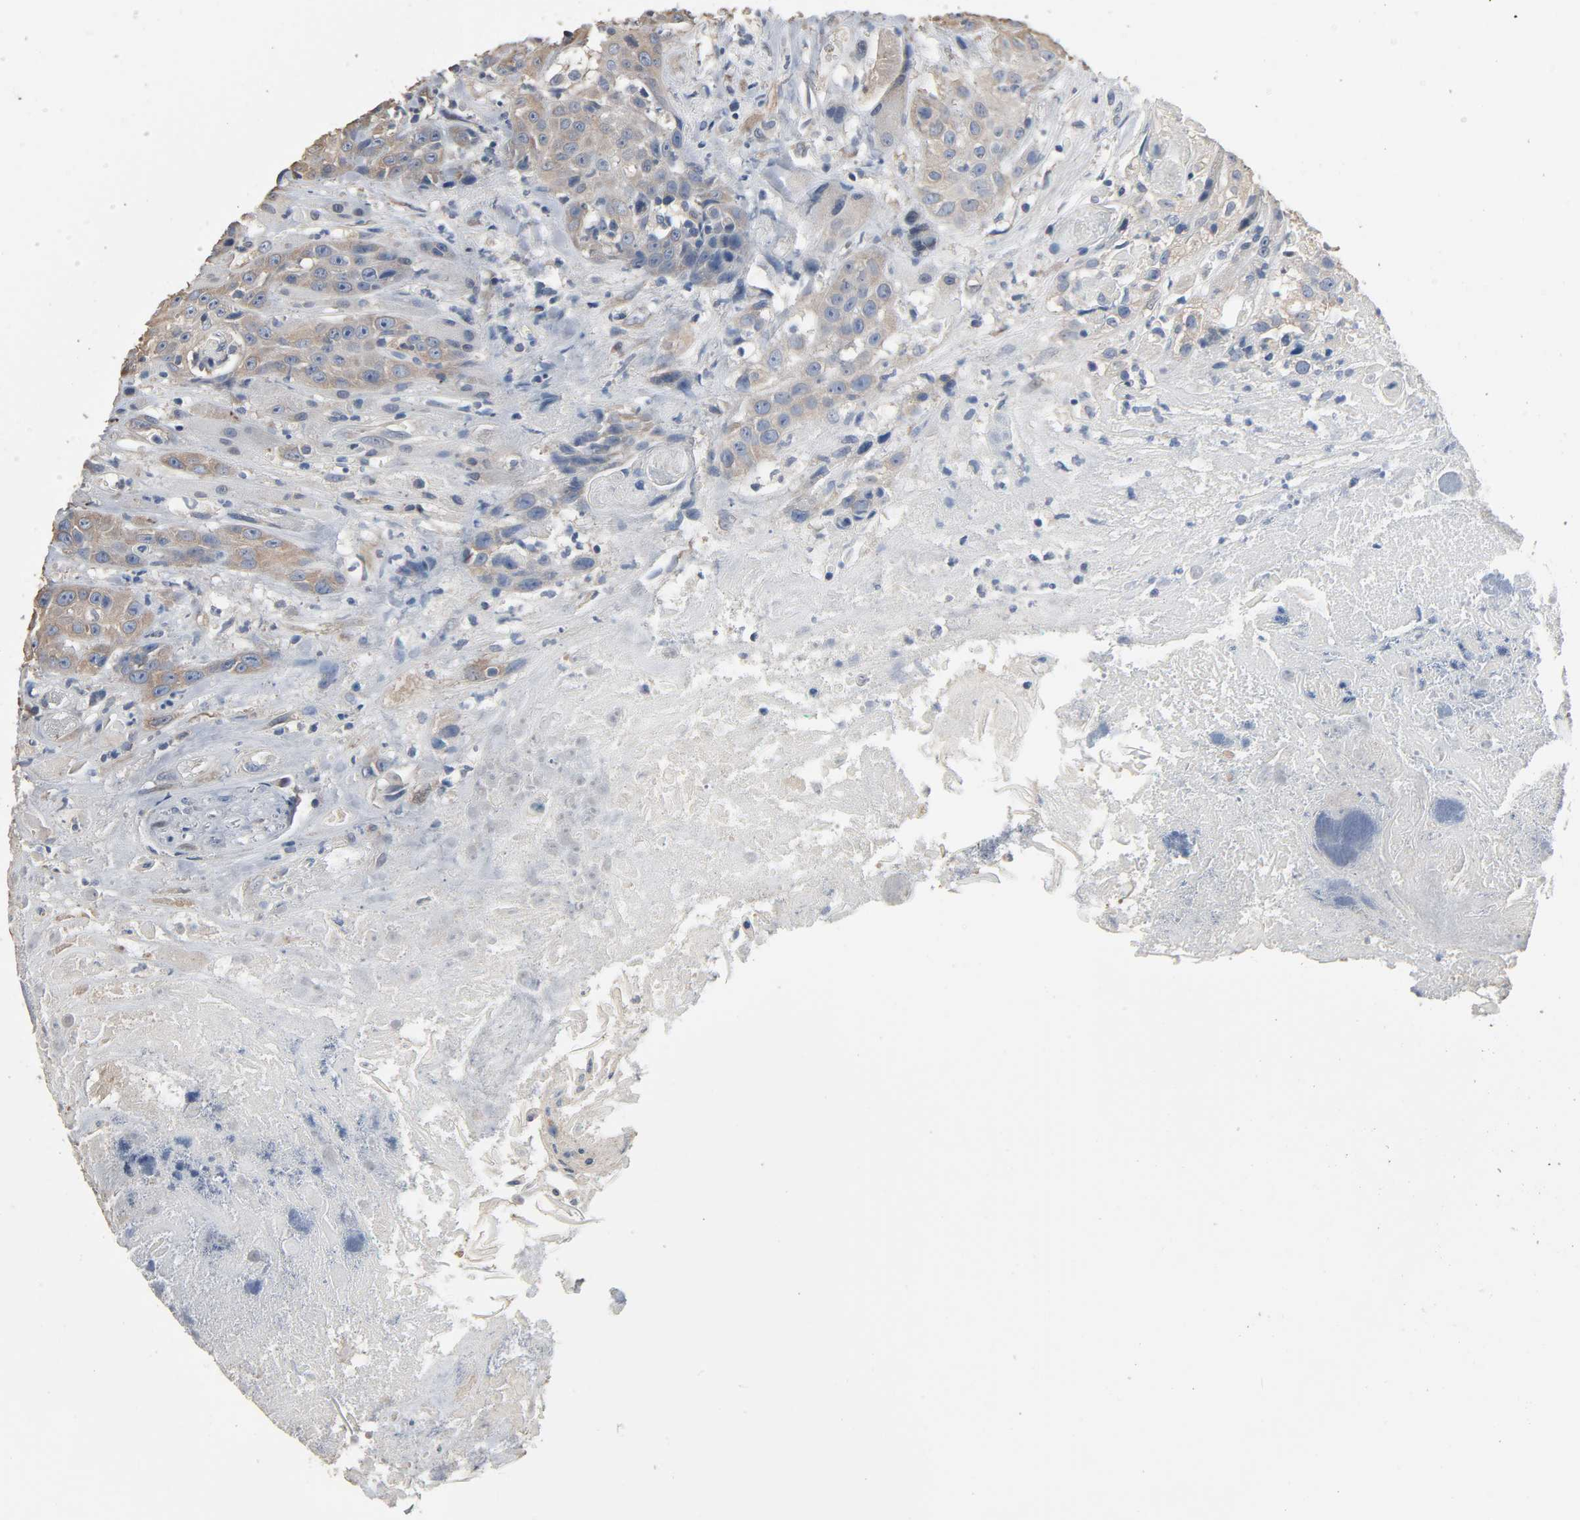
{"staining": {"intensity": "weak", "quantity": "25%-75%", "location": "cytoplasmic/membranous"}, "tissue": "head and neck cancer", "cell_type": "Tumor cells", "image_type": "cancer", "snomed": [{"axis": "morphology", "description": "Squamous cell carcinoma, NOS"}, {"axis": "topography", "description": "Head-Neck"}], "caption": "The micrograph demonstrates a brown stain indicating the presence of a protein in the cytoplasmic/membranous of tumor cells in head and neck cancer (squamous cell carcinoma).", "gene": "SOX6", "patient": {"sex": "female", "age": 84}}